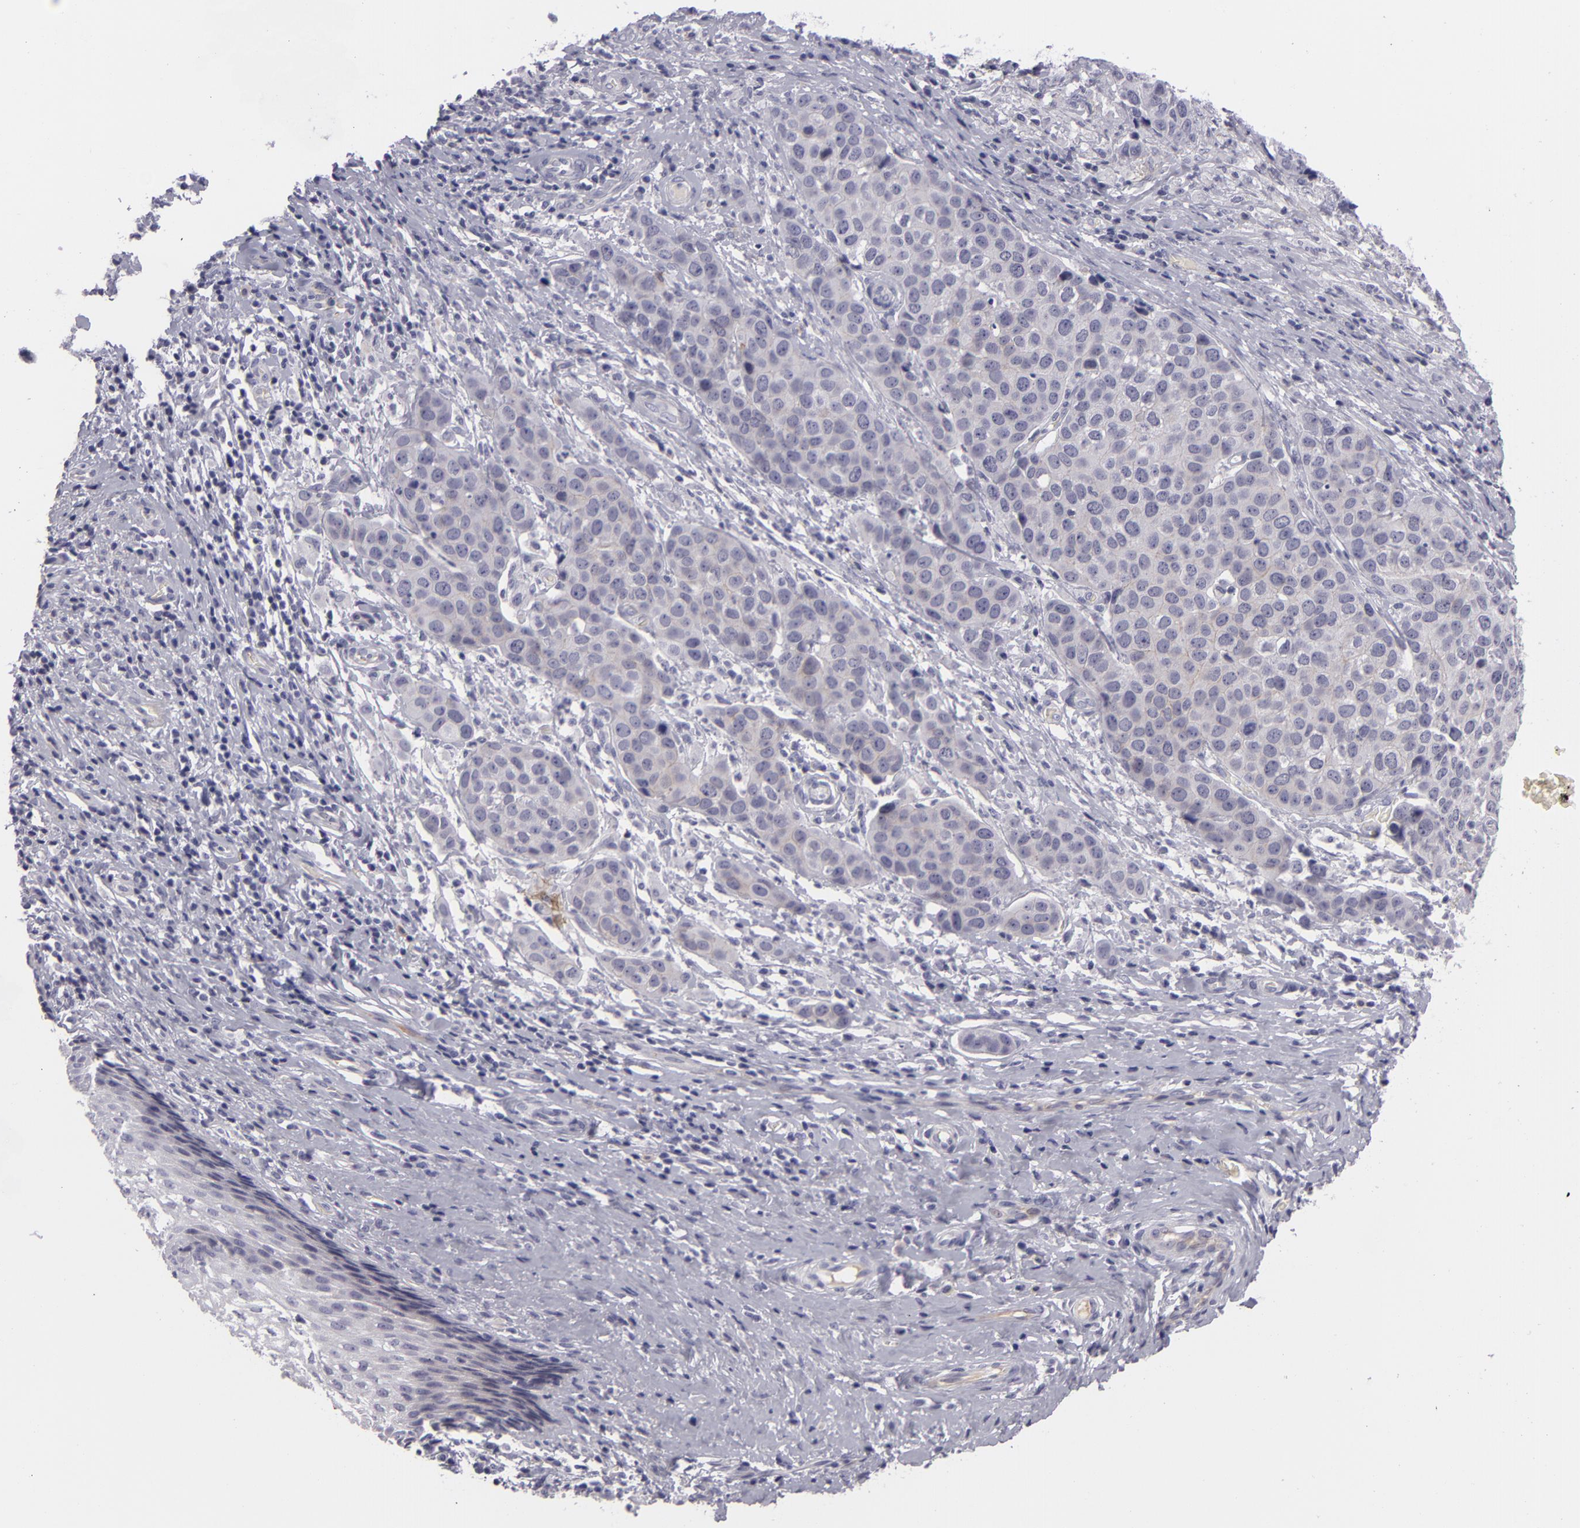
{"staining": {"intensity": "negative", "quantity": "none", "location": "none"}, "tissue": "cervical cancer", "cell_type": "Tumor cells", "image_type": "cancer", "snomed": [{"axis": "morphology", "description": "Squamous cell carcinoma, NOS"}, {"axis": "topography", "description": "Cervix"}], "caption": "Photomicrograph shows no significant protein staining in tumor cells of cervical cancer.", "gene": "CTNNB1", "patient": {"sex": "female", "age": 54}}